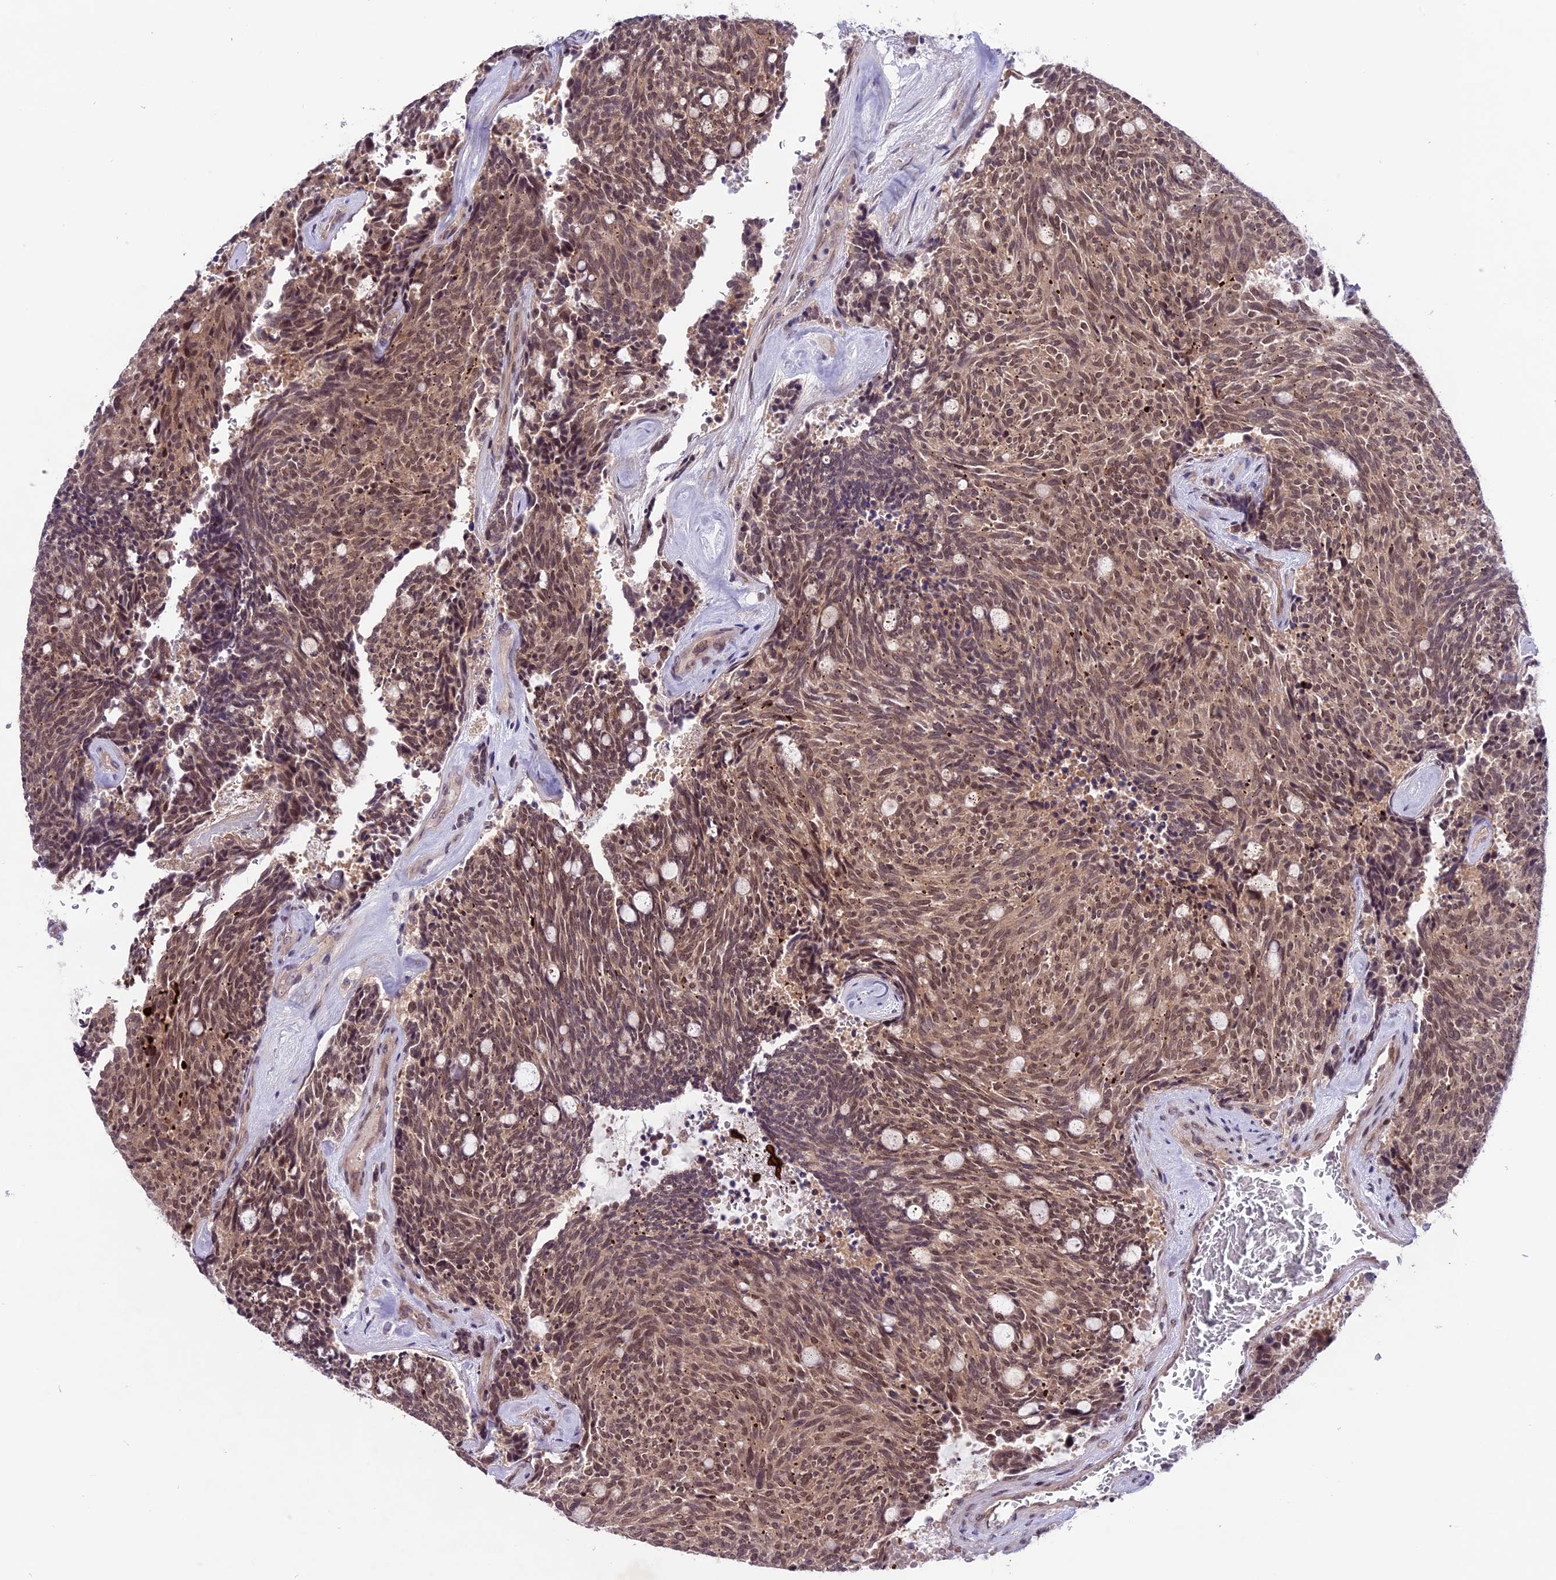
{"staining": {"intensity": "moderate", "quantity": ">75%", "location": "cytoplasmic/membranous,nuclear"}, "tissue": "carcinoid", "cell_type": "Tumor cells", "image_type": "cancer", "snomed": [{"axis": "morphology", "description": "Carcinoid, malignant, NOS"}, {"axis": "topography", "description": "Pancreas"}], "caption": "Human carcinoid (malignant) stained with a protein marker displays moderate staining in tumor cells.", "gene": "SPRED1", "patient": {"sex": "female", "age": 54}}